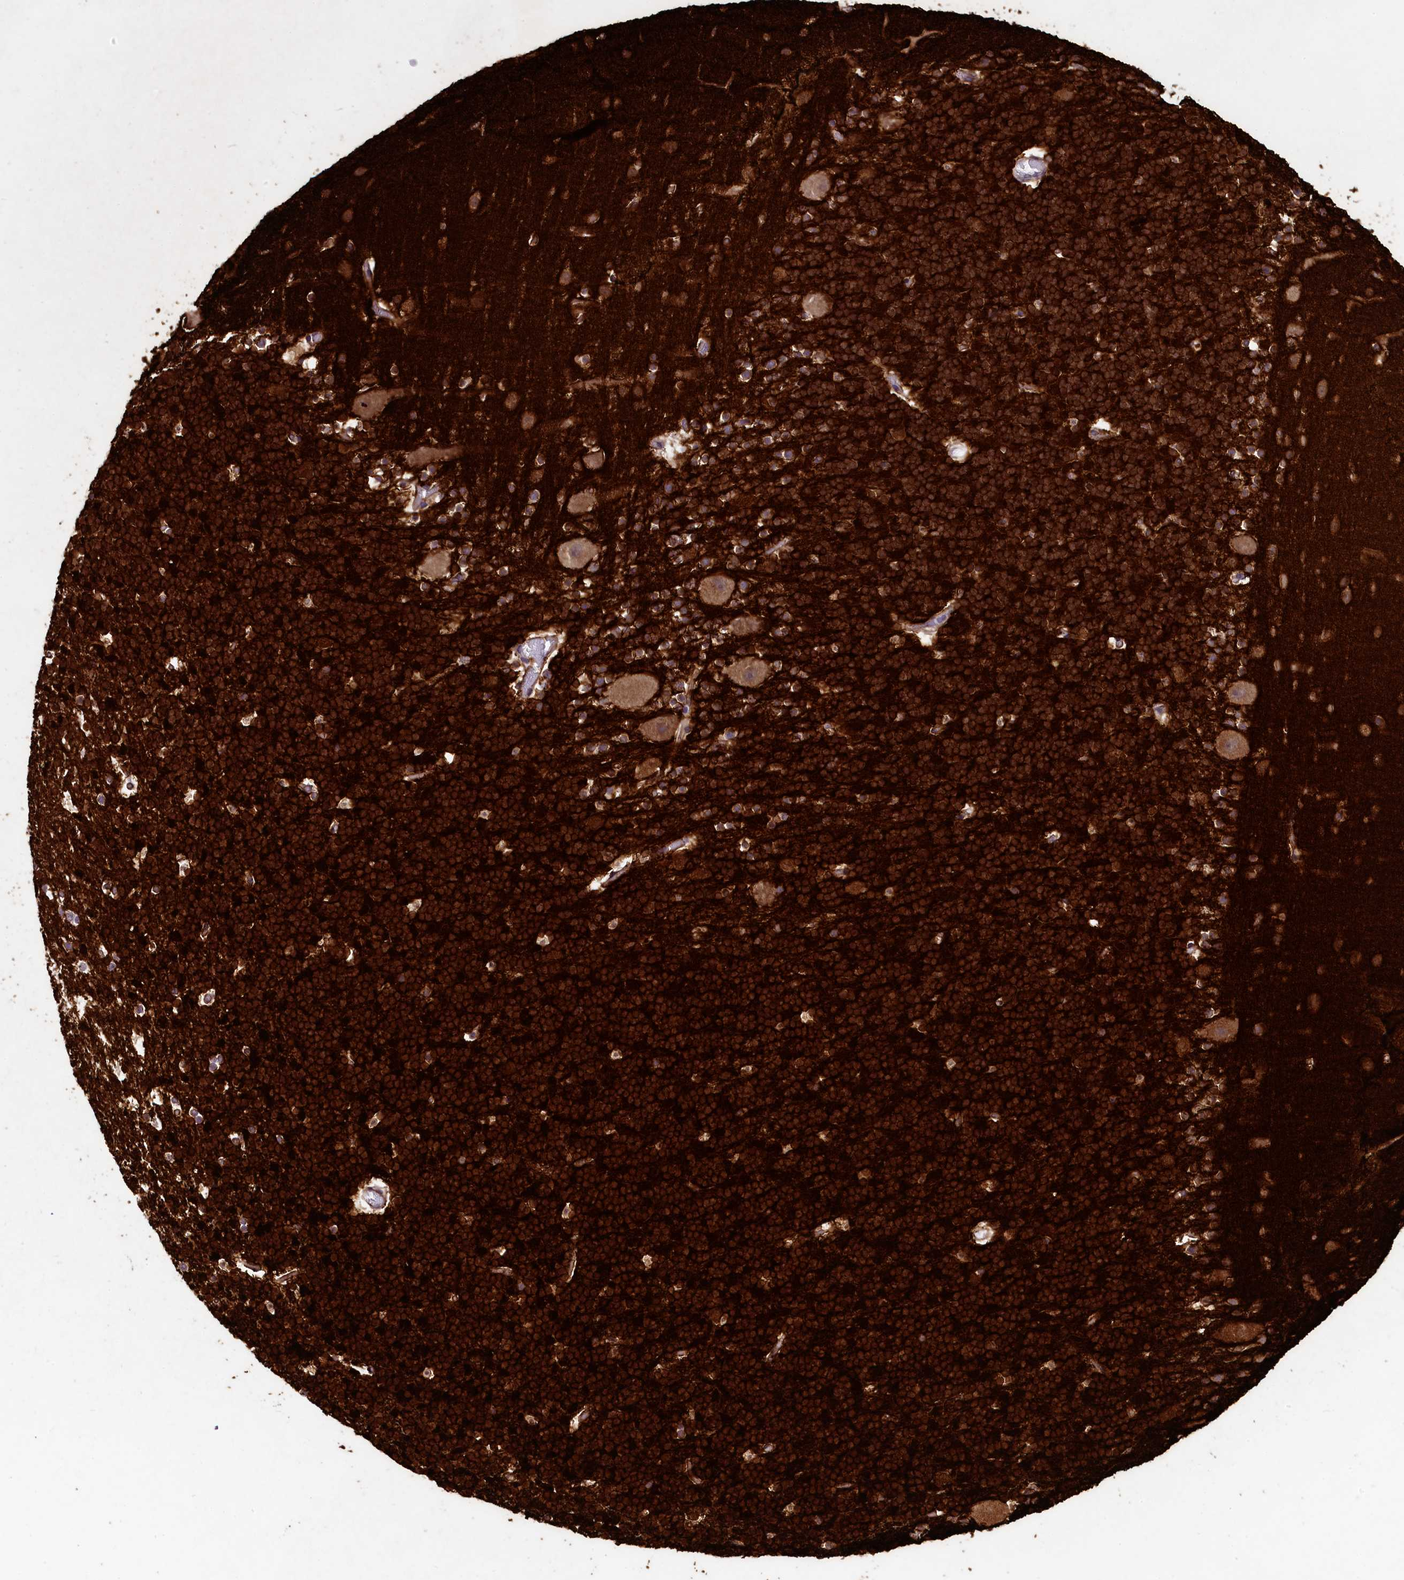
{"staining": {"intensity": "strong", "quantity": ">75%", "location": "cytoplasmic/membranous"}, "tissue": "cerebellum", "cell_type": "Cells in granular layer", "image_type": "normal", "snomed": [{"axis": "morphology", "description": "Normal tissue, NOS"}, {"axis": "topography", "description": "Cerebellum"}], "caption": "Immunohistochemical staining of unremarkable human cerebellum demonstrates strong cytoplasmic/membranous protein staining in about >75% of cells in granular layer. (DAB = brown stain, brightfield microscopy at high magnification).", "gene": "STXBP1", "patient": {"sex": "male", "age": 57}}